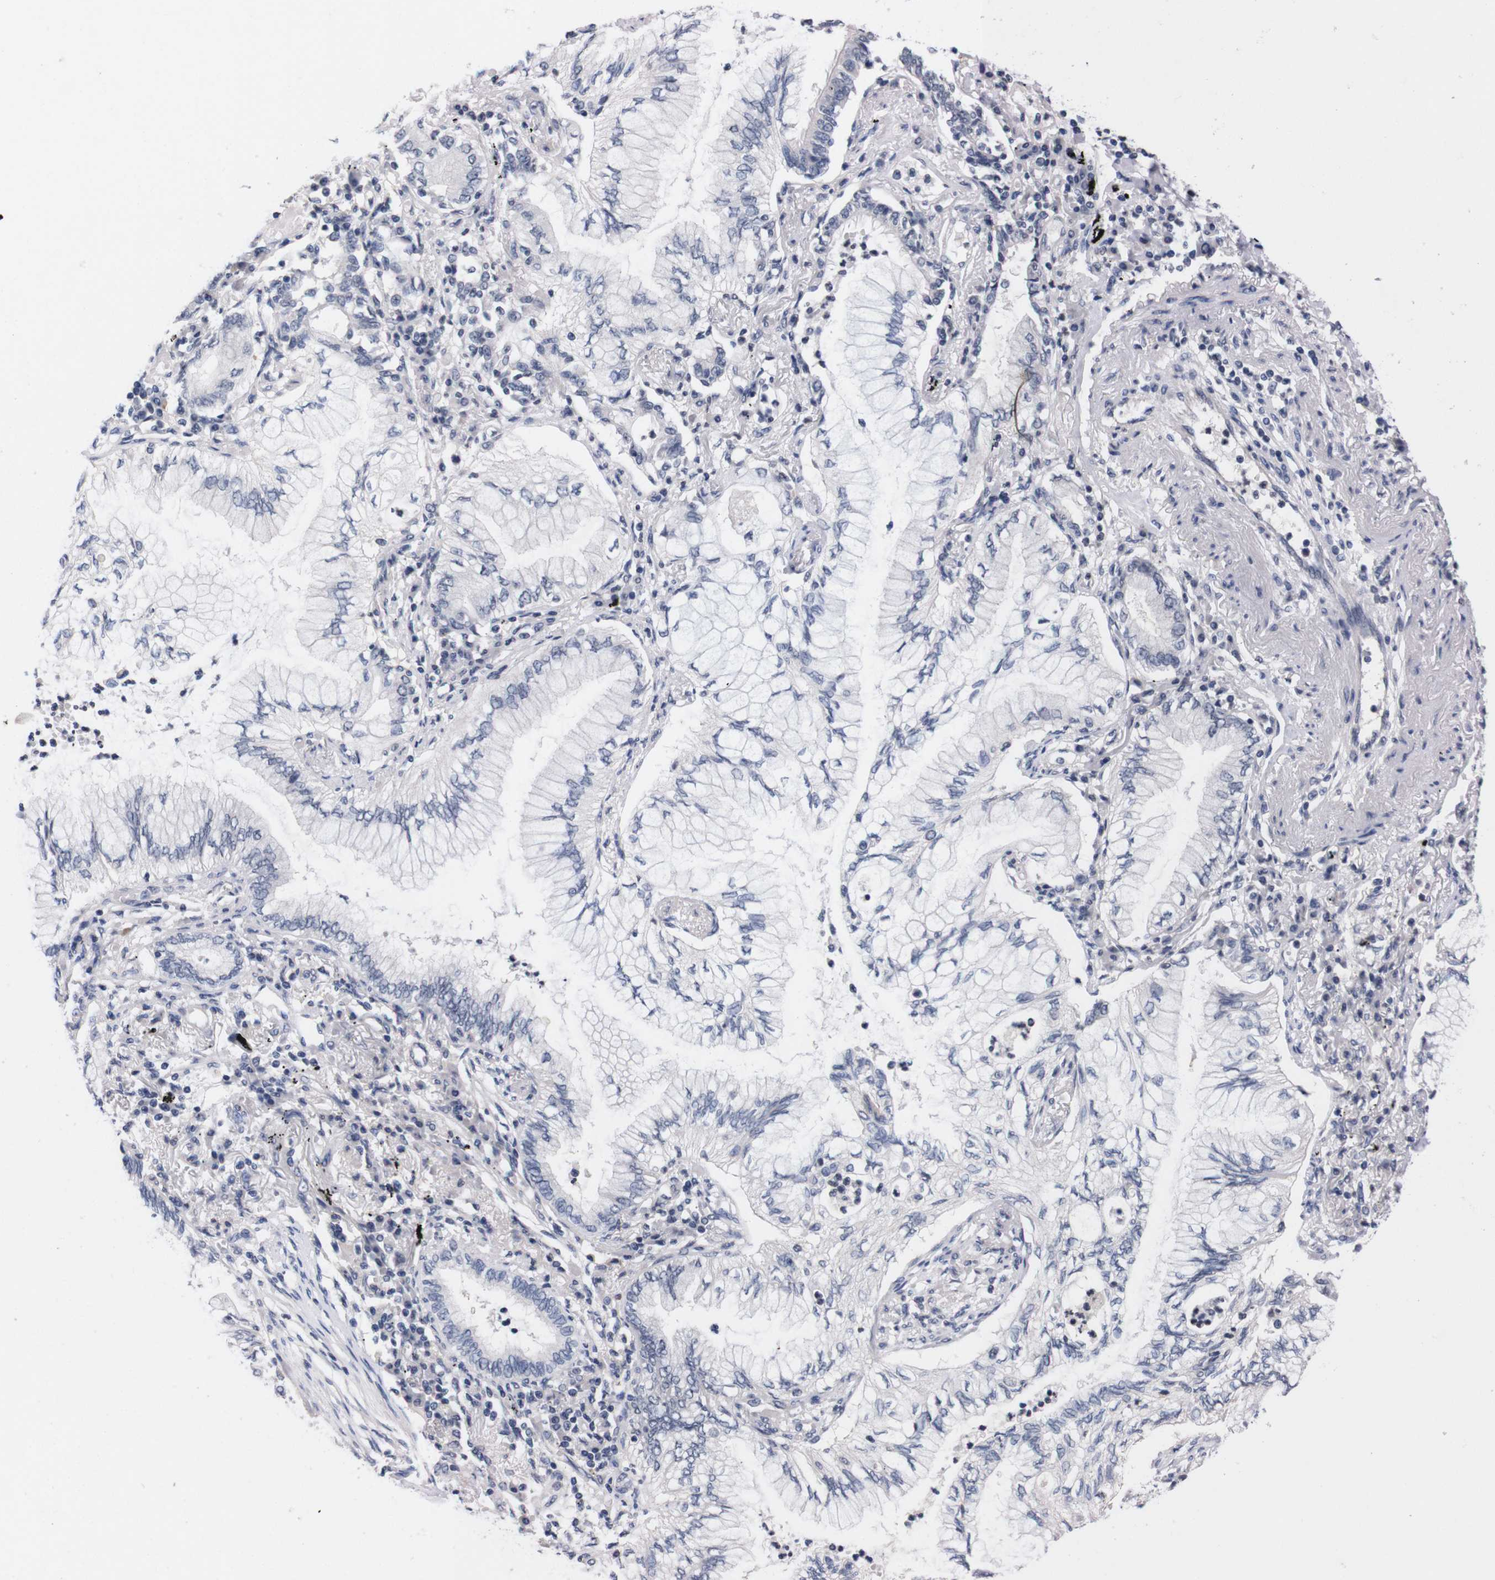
{"staining": {"intensity": "negative", "quantity": "none", "location": "none"}, "tissue": "lung cancer", "cell_type": "Tumor cells", "image_type": "cancer", "snomed": [{"axis": "morphology", "description": "Normal tissue, NOS"}, {"axis": "morphology", "description": "Adenocarcinoma, NOS"}, {"axis": "topography", "description": "Bronchus"}, {"axis": "topography", "description": "Lung"}], "caption": "Lung cancer (adenocarcinoma) was stained to show a protein in brown. There is no significant expression in tumor cells.", "gene": "TNFRSF21", "patient": {"sex": "female", "age": 70}}